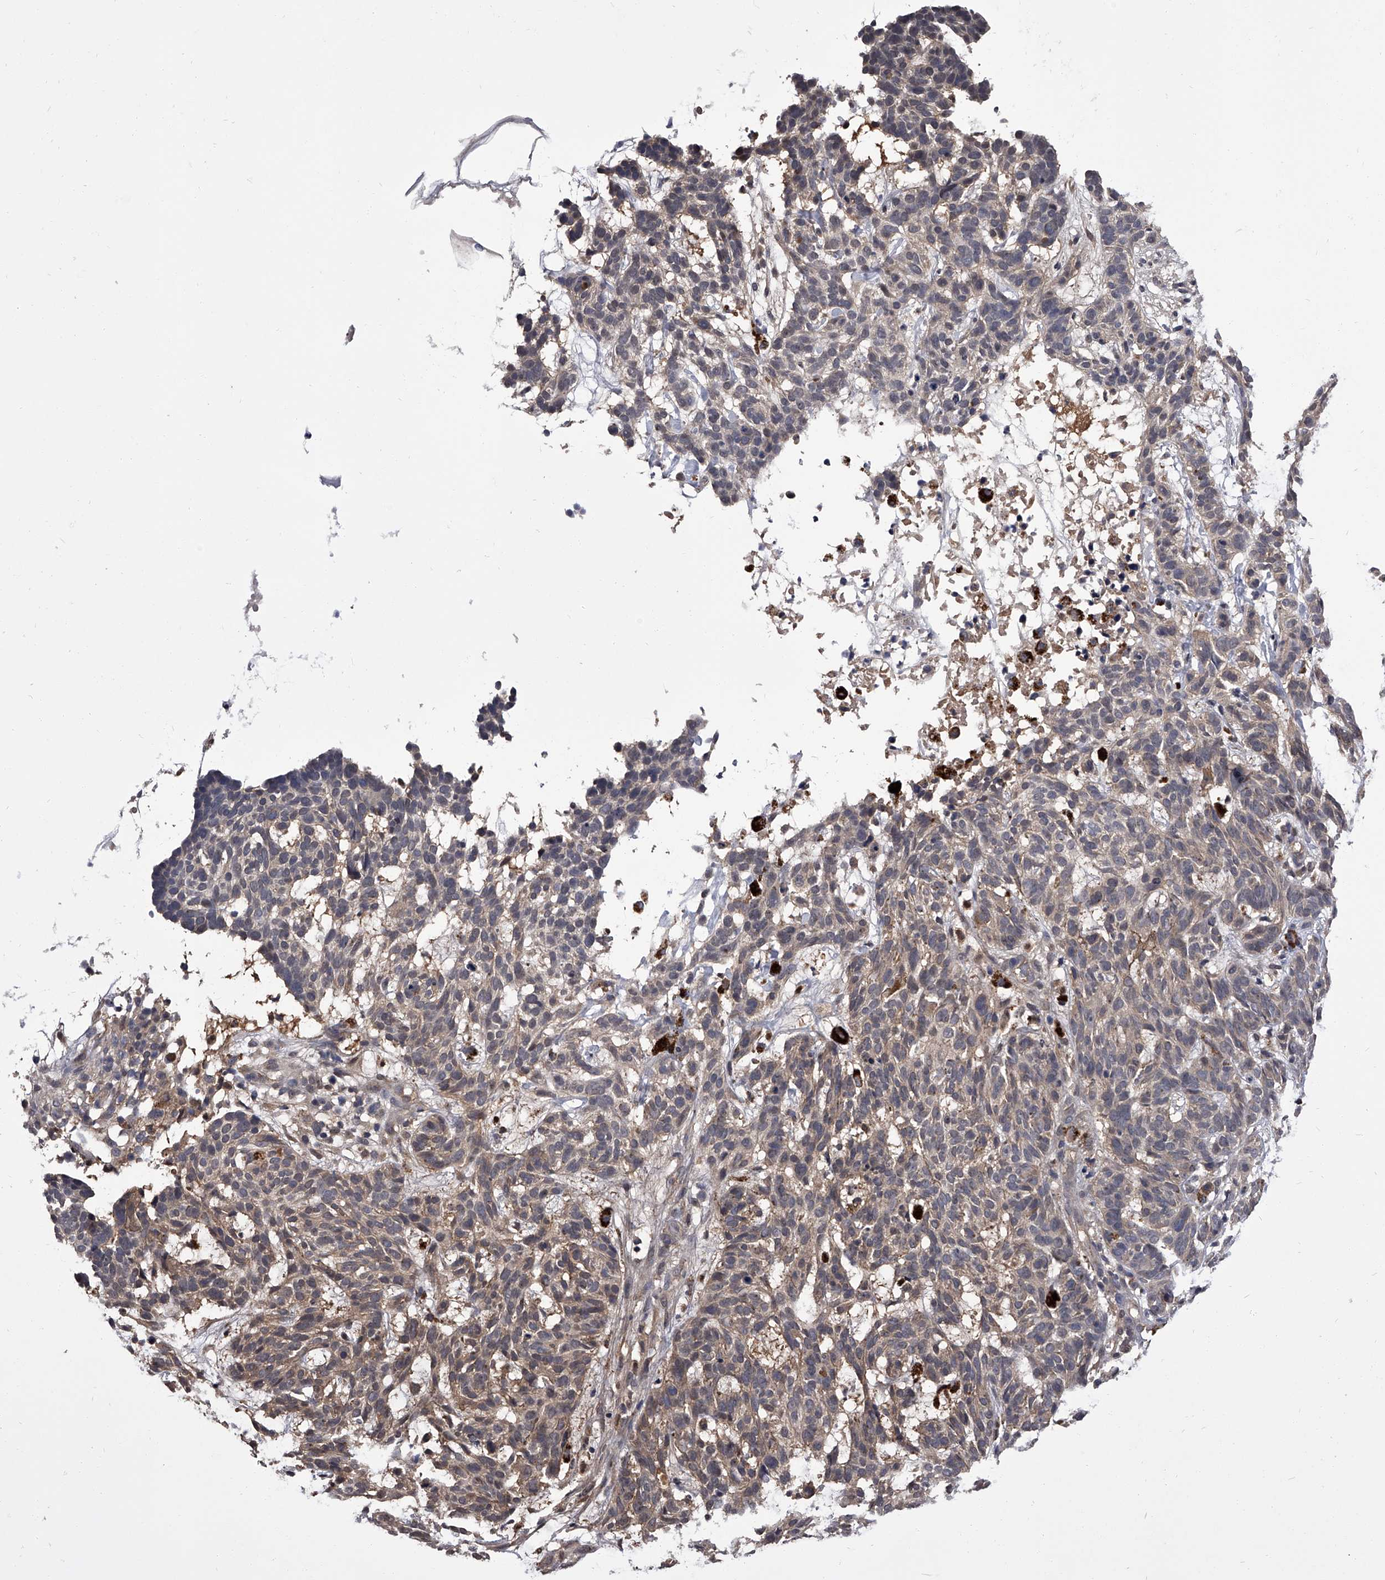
{"staining": {"intensity": "weak", "quantity": "<25%", "location": "cytoplasmic/membranous"}, "tissue": "skin cancer", "cell_type": "Tumor cells", "image_type": "cancer", "snomed": [{"axis": "morphology", "description": "Basal cell carcinoma"}, {"axis": "topography", "description": "Skin"}], "caption": "Protein analysis of basal cell carcinoma (skin) demonstrates no significant positivity in tumor cells.", "gene": "SLC18B1", "patient": {"sex": "male", "age": 85}}